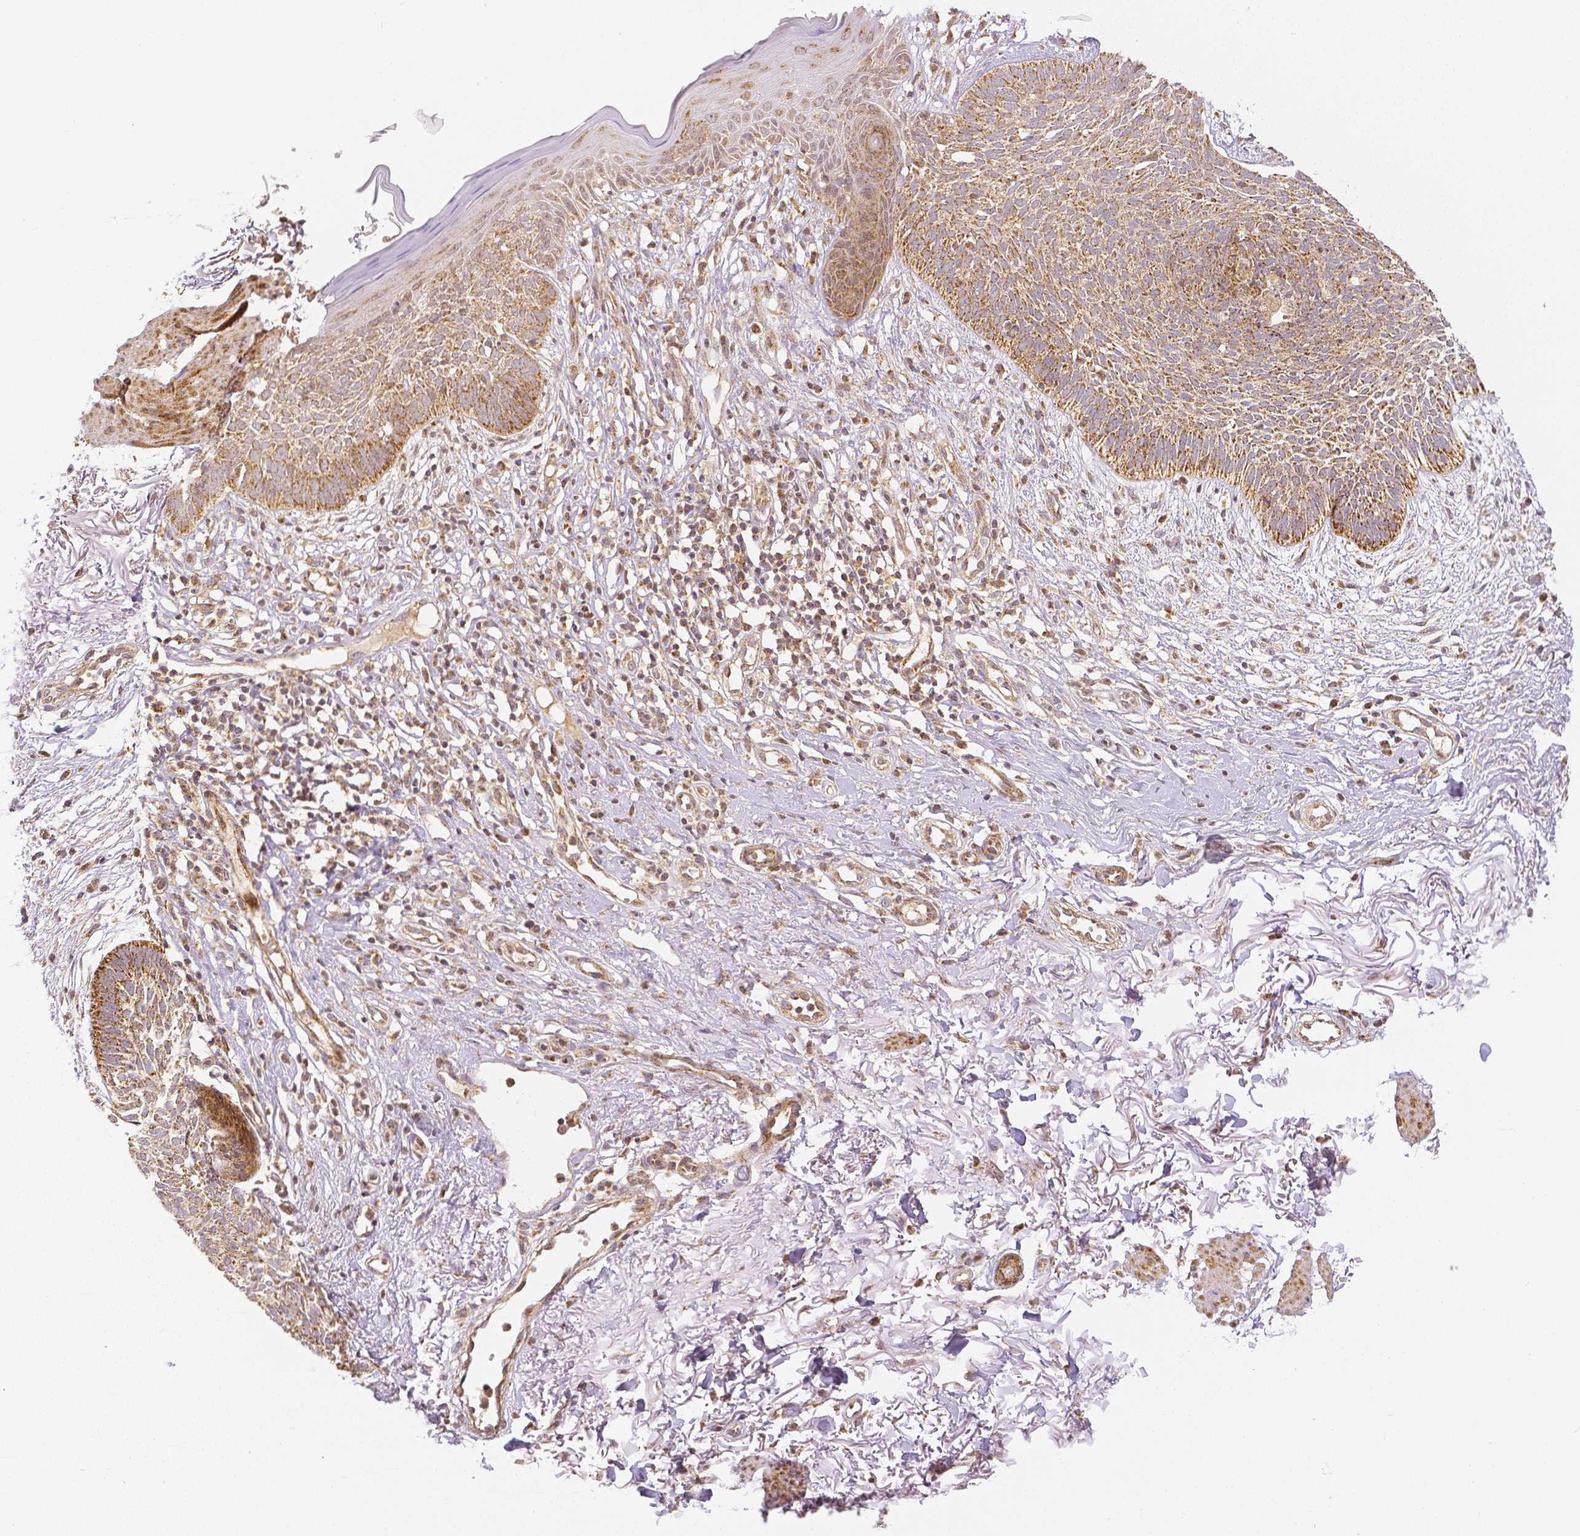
{"staining": {"intensity": "moderate", "quantity": ">75%", "location": "cytoplasmic/membranous"}, "tissue": "skin cancer", "cell_type": "Tumor cells", "image_type": "cancer", "snomed": [{"axis": "morphology", "description": "Basal cell carcinoma"}, {"axis": "topography", "description": "Skin"}], "caption": "Protein staining reveals moderate cytoplasmic/membranous expression in about >75% of tumor cells in basal cell carcinoma (skin).", "gene": "RHOT1", "patient": {"sex": "female", "age": 84}}